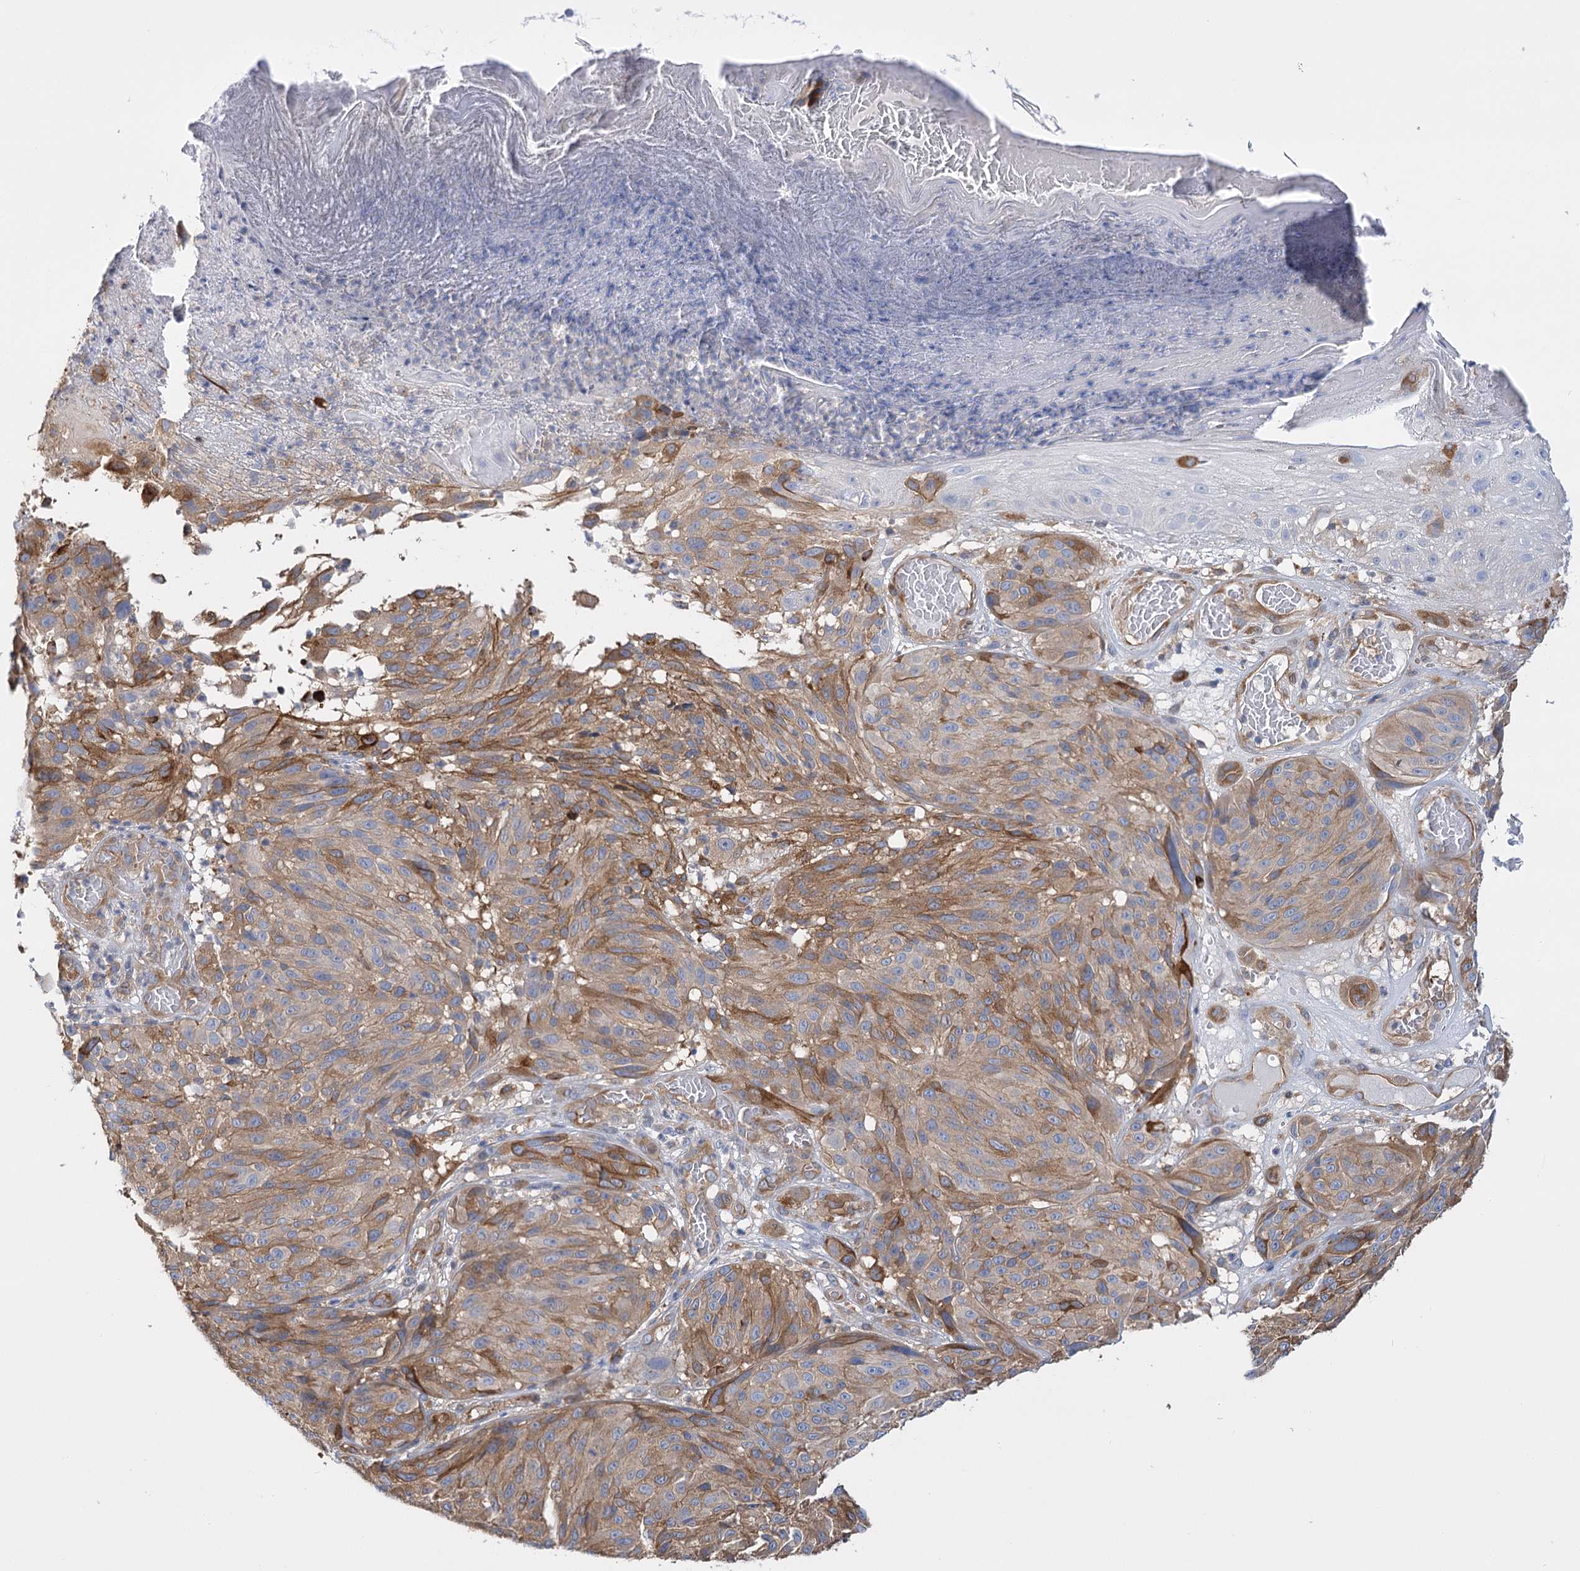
{"staining": {"intensity": "weak", "quantity": "25%-75%", "location": "cytoplasmic/membranous"}, "tissue": "melanoma", "cell_type": "Tumor cells", "image_type": "cancer", "snomed": [{"axis": "morphology", "description": "Malignant melanoma, NOS"}, {"axis": "topography", "description": "Skin"}], "caption": "The micrograph demonstrates staining of melanoma, revealing weak cytoplasmic/membranous protein staining (brown color) within tumor cells.", "gene": "GUSB", "patient": {"sex": "male", "age": 83}}